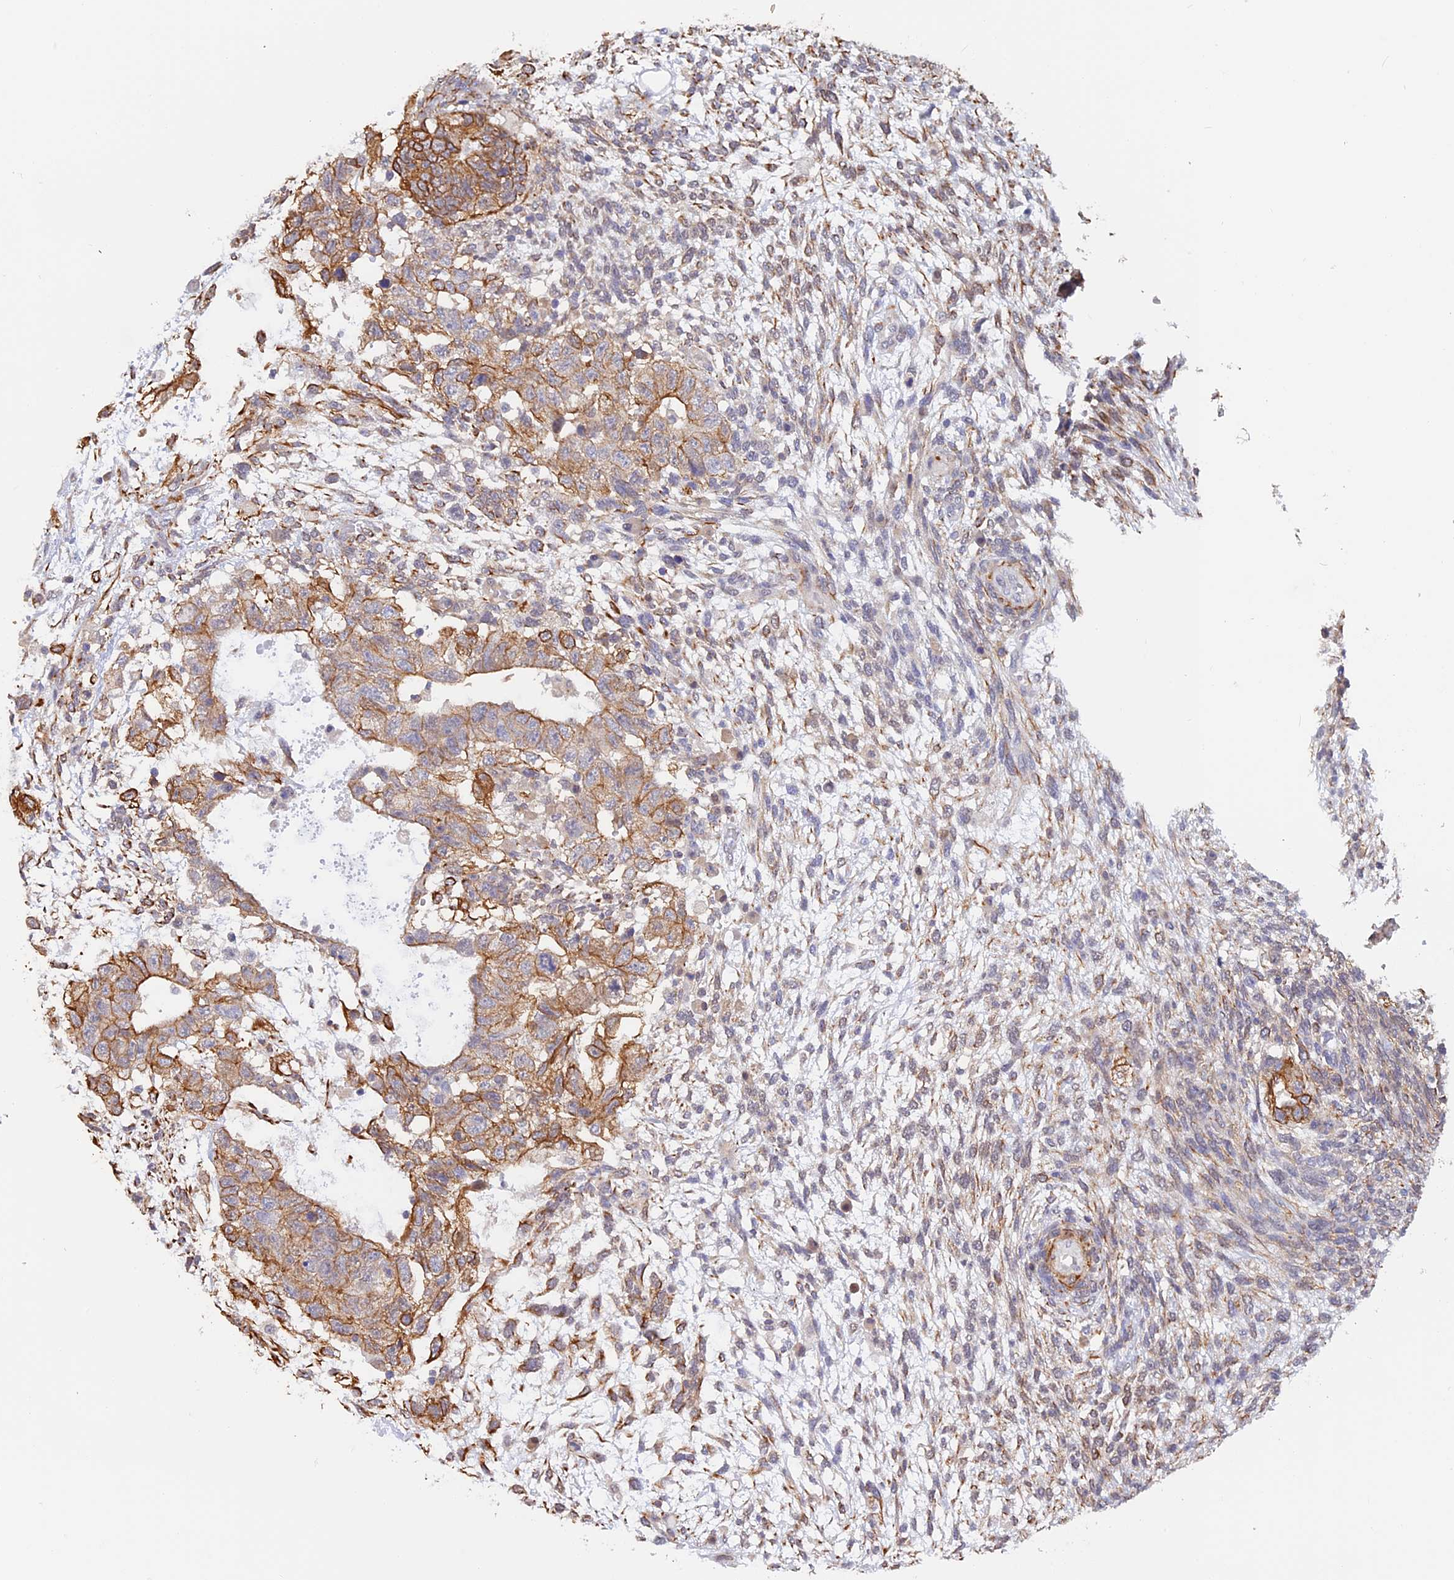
{"staining": {"intensity": "moderate", "quantity": ">75%", "location": "cytoplasmic/membranous"}, "tissue": "testis cancer", "cell_type": "Tumor cells", "image_type": "cancer", "snomed": [{"axis": "morphology", "description": "Normal tissue, NOS"}, {"axis": "morphology", "description": "Carcinoma, Embryonal, NOS"}, {"axis": "topography", "description": "Testis"}], "caption": "This is an image of IHC staining of embryonal carcinoma (testis), which shows moderate positivity in the cytoplasmic/membranous of tumor cells.", "gene": "STUB1", "patient": {"sex": "male", "age": 36}}